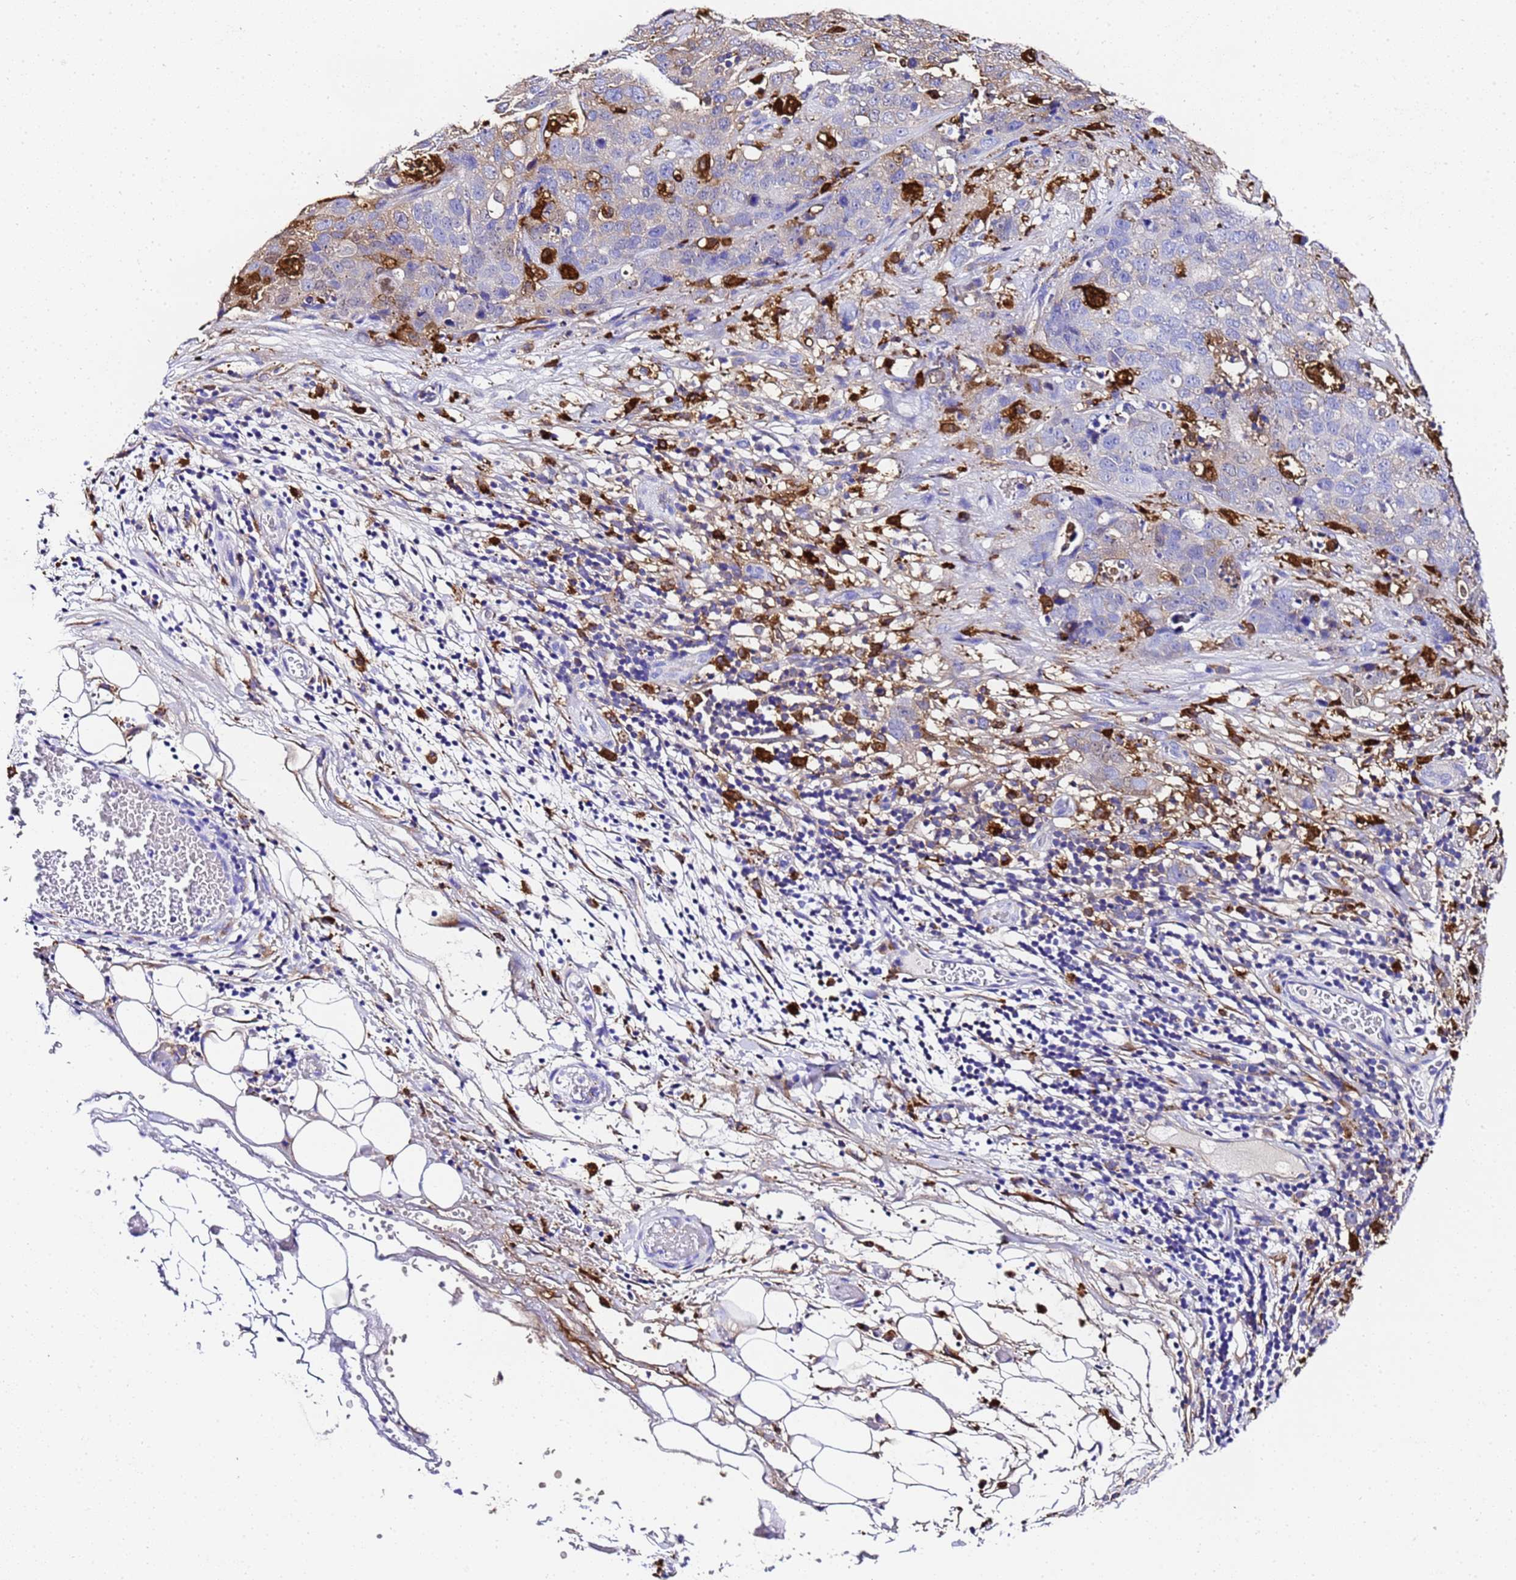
{"staining": {"intensity": "negative", "quantity": "none", "location": "none"}, "tissue": "stomach cancer", "cell_type": "Tumor cells", "image_type": "cancer", "snomed": [{"axis": "morphology", "description": "Normal tissue, NOS"}, {"axis": "morphology", "description": "Adenocarcinoma, NOS"}, {"axis": "topography", "description": "Lymph node"}, {"axis": "topography", "description": "Stomach"}], "caption": "Immunohistochemistry (IHC) photomicrograph of neoplastic tissue: stomach cancer stained with DAB (3,3'-diaminobenzidine) reveals no significant protein expression in tumor cells. (DAB IHC, high magnification).", "gene": "FTL", "patient": {"sex": "male", "age": 48}}